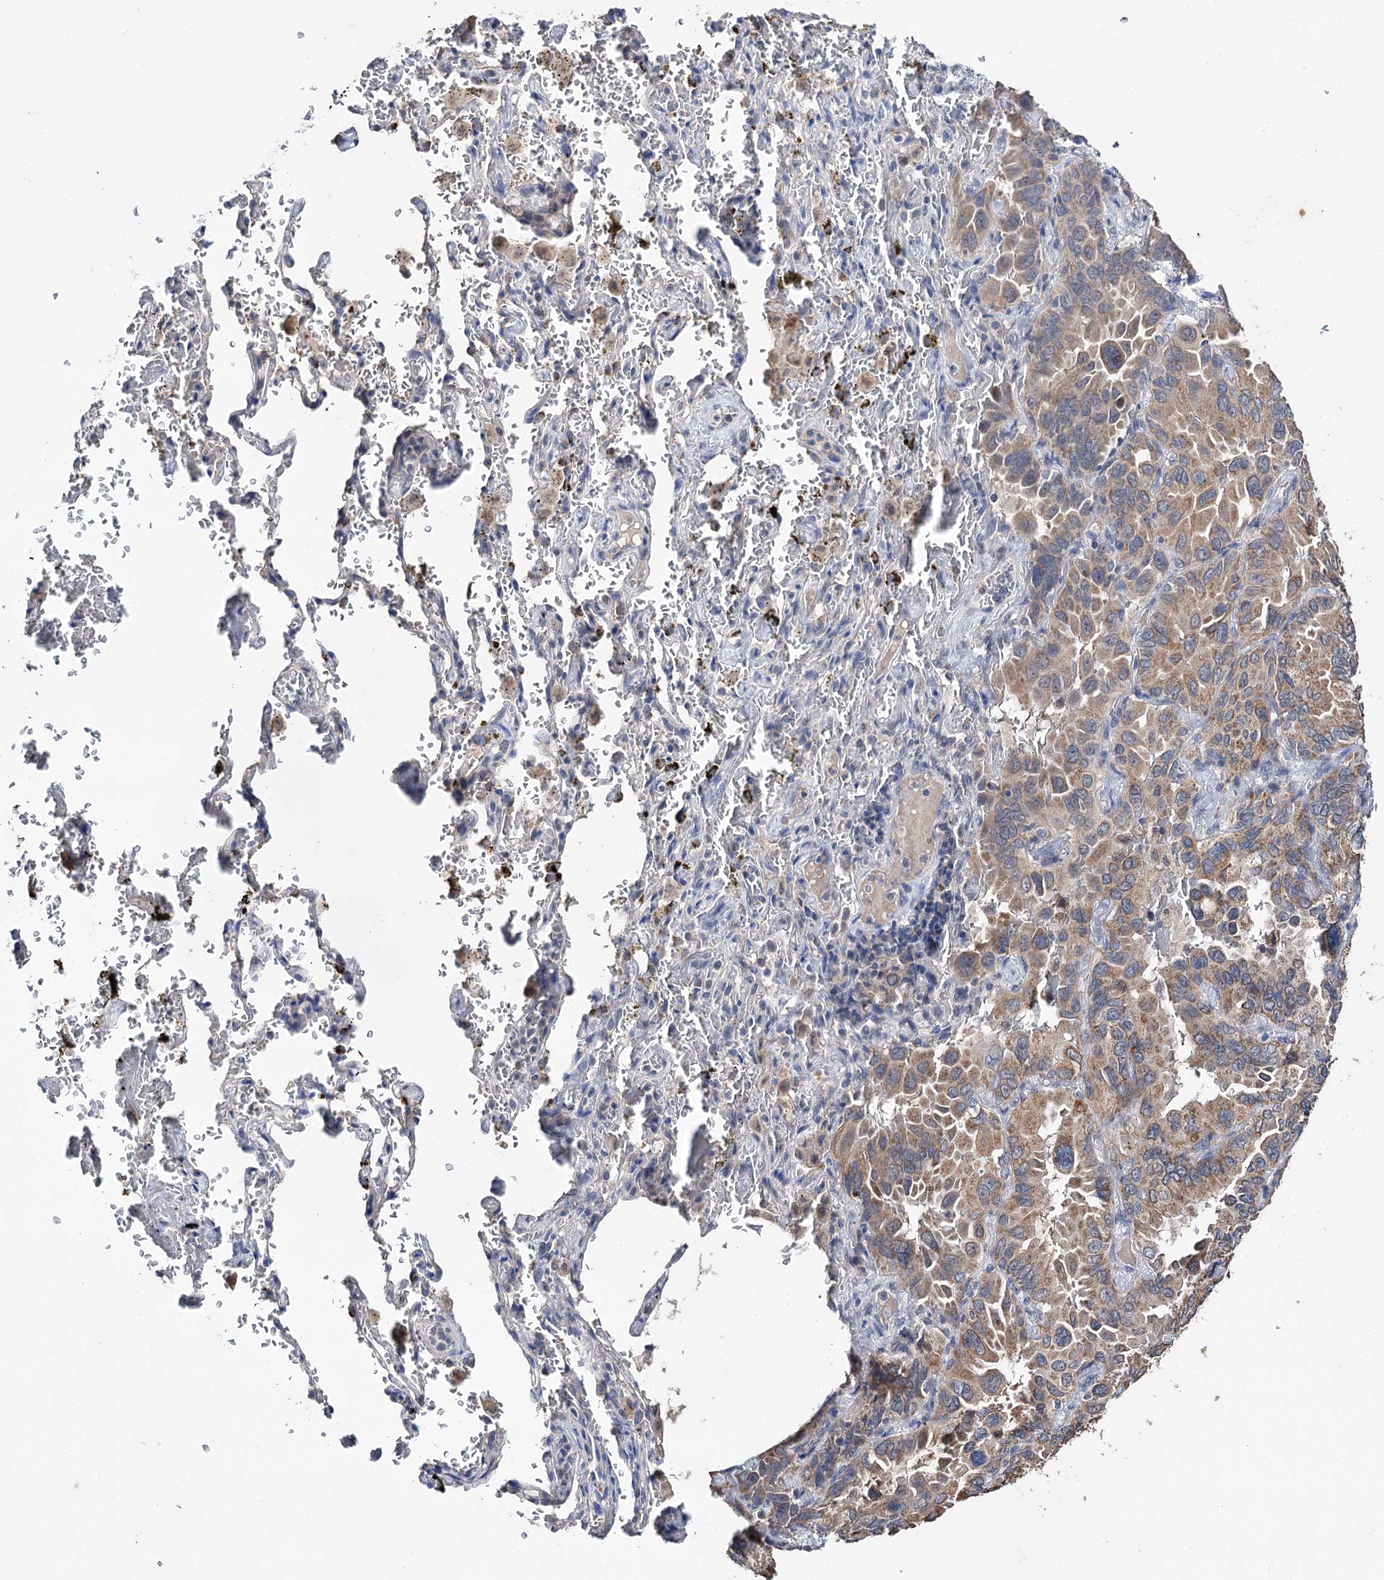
{"staining": {"intensity": "moderate", "quantity": ">75%", "location": "cytoplasmic/membranous"}, "tissue": "lung cancer", "cell_type": "Tumor cells", "image_type": "cancer", "snomed": [{"axis": "morphology", "description": "Adenocarcinoma, NOS"}, {"axis": "topography", "description": "Lung"}], "caption": "Protein staining demonstrates moderate cytoplasmic/membranous expression in approximately >75% of tumor cells in lung cancer (adenocarcinoma). Nuclei are stained in blue.", "gene": "CLPB", "patient": {"sex": "male", "age": 64}}